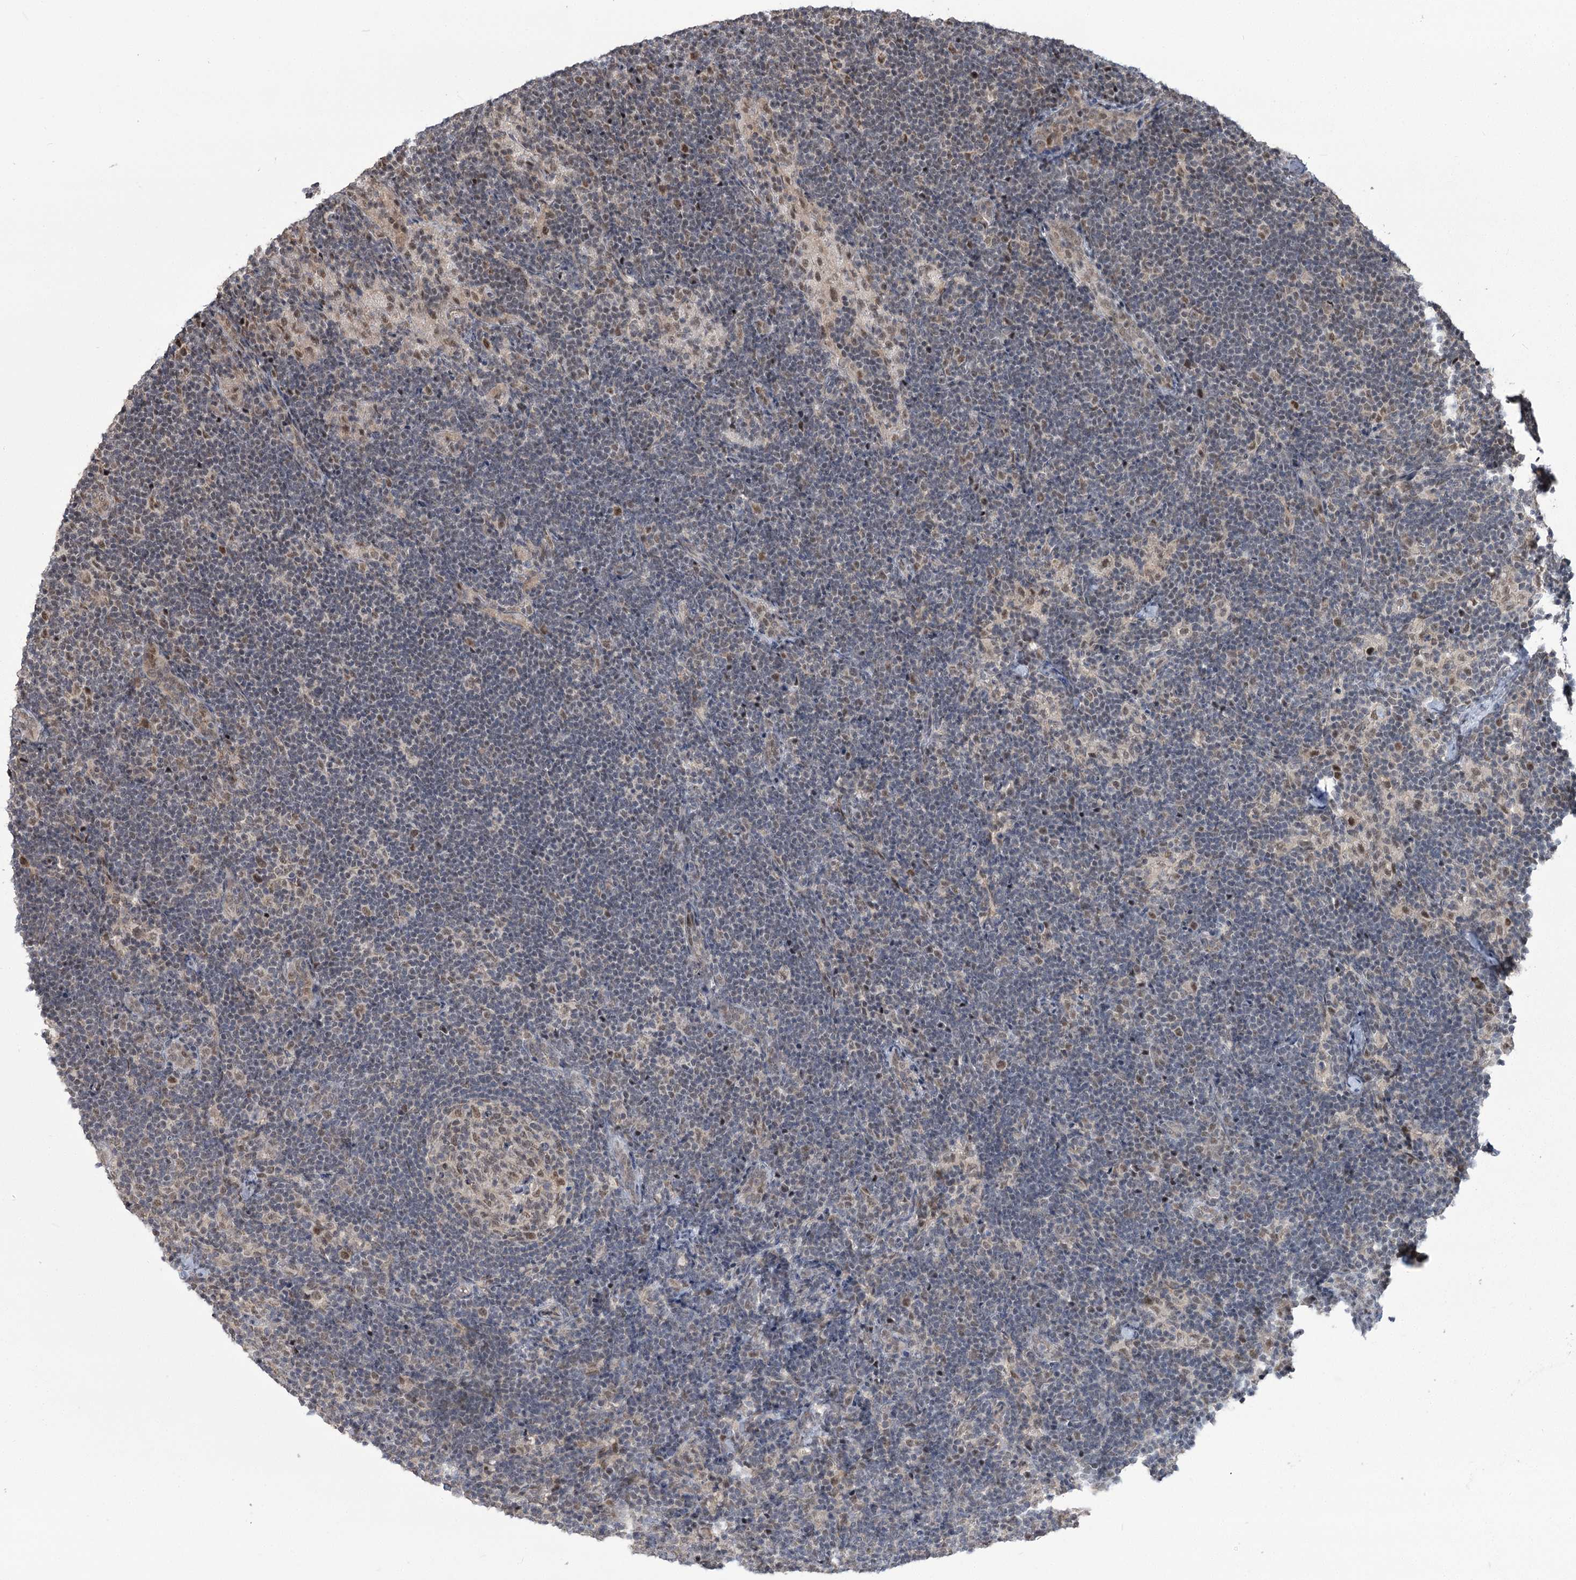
{"staining": {"intensity": "weak", "quantity": ">75%", "location": "cytoplasmic/membranous,nuclear"}, "tissue": "lymph node", "cell_type": "Germinal center cells", "image_type": "normal", "snomed": [{"axis": "morphology", "description": "Normal tissue, NOS"}, {"axis": "topography", "description": "Lymph node"}], "caption": "Germinal center cells show weak cytoplasmic/membranous,nuclear expression in approximately >75% of cells in normal lymph node. Nuclei are stained in blue.", "gene": "WBP1L", "patient": {"sex": "female", "age": 22}}